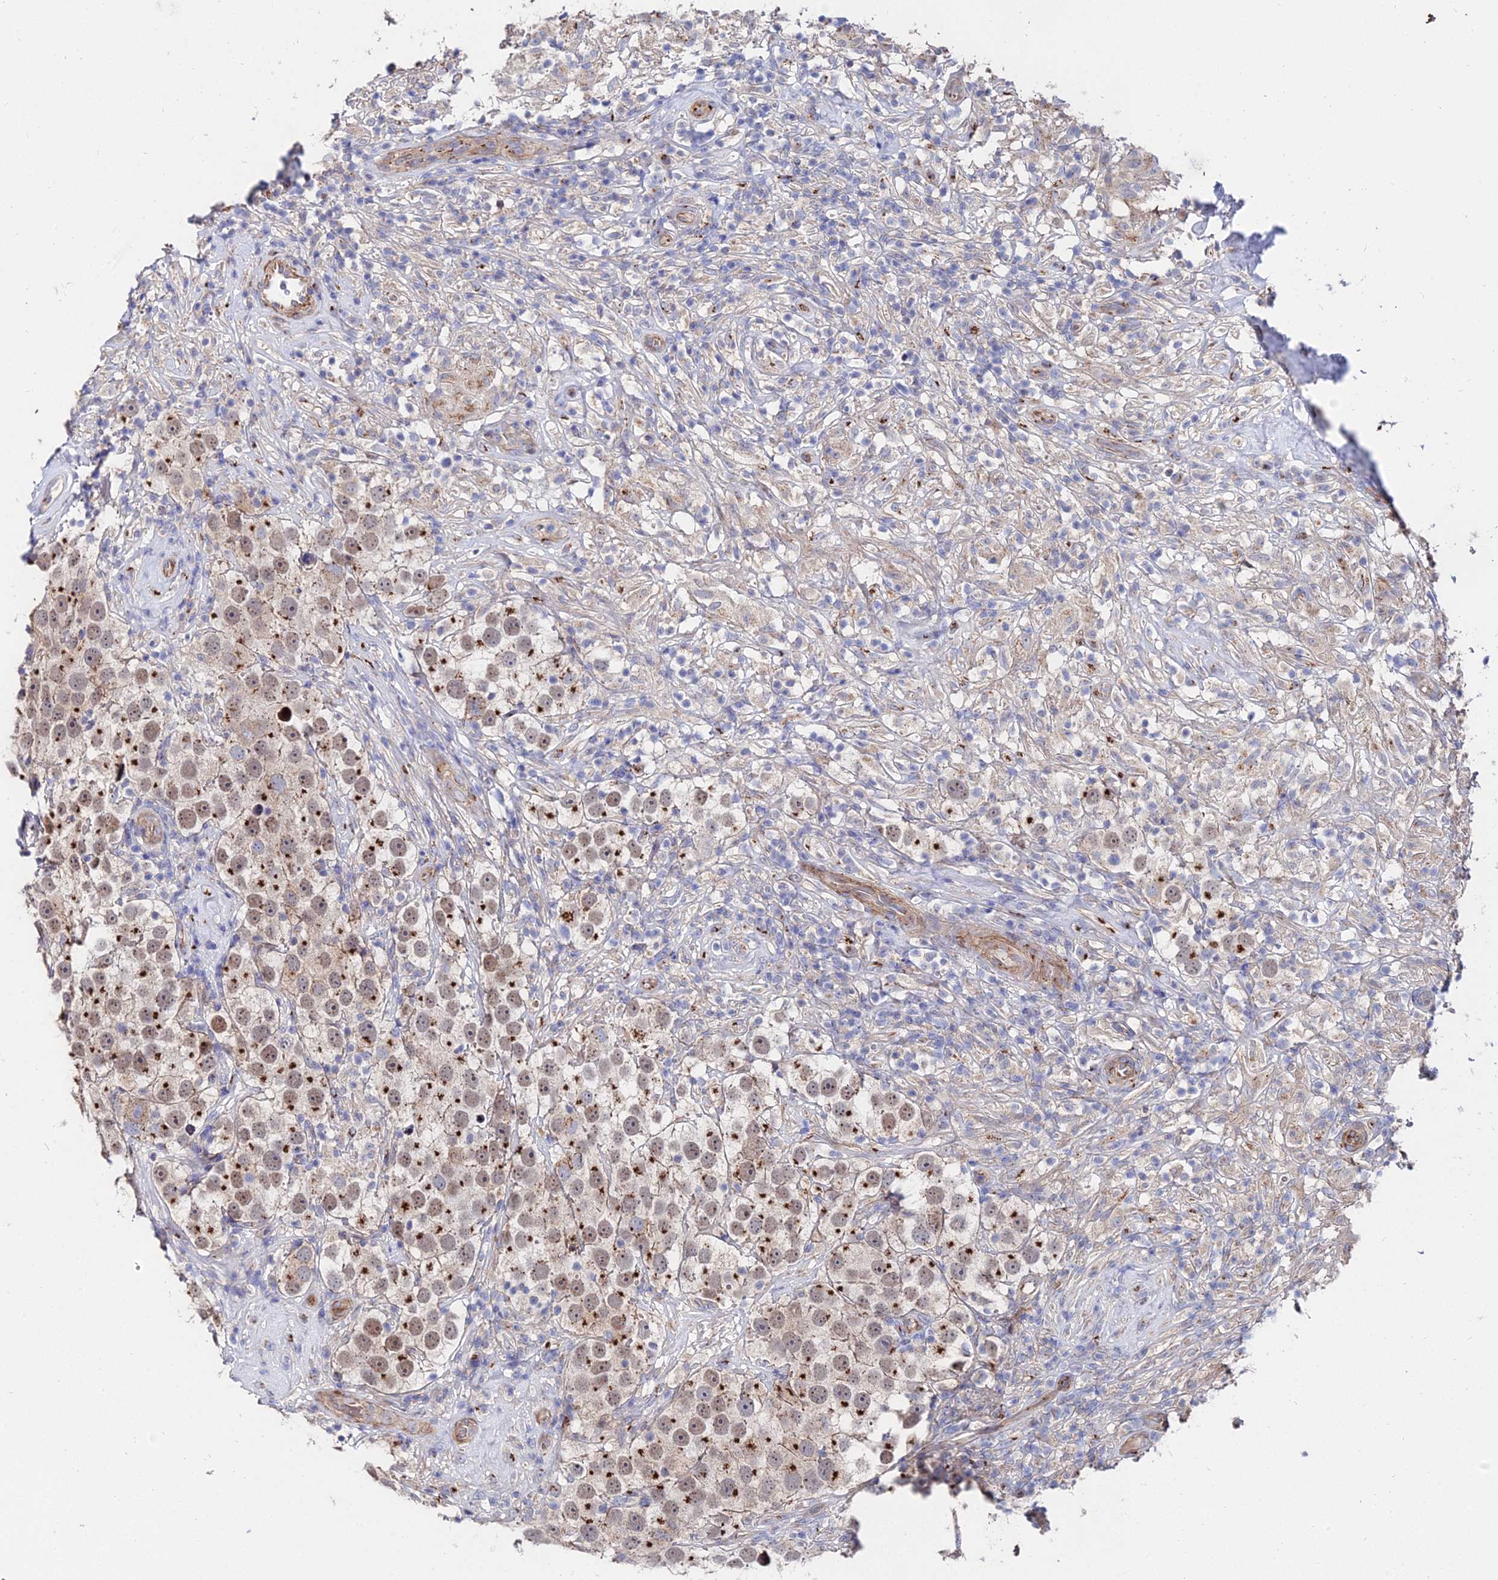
{"staining": {"intensity": "weak", "quantity": ">75%", "location": "cytoplasmic/membranous,nuclear"}, "tissue": "testis cancer", "cell_type": "Tumor cells", "image_type": "cancer", "snomed": [{"axis": "morphology", "description": "Seminoma, NOS"}, {"axis": "topography", "description": "Testis"}], "caption": "Brown immunohistochemical staining in testis seminoma displays weak cytoplasmic/membranous and nuclear staining in about >75% of tumor cells.", "gene": "BORCS8", "patient": {"sex": "male", "age": 49}}